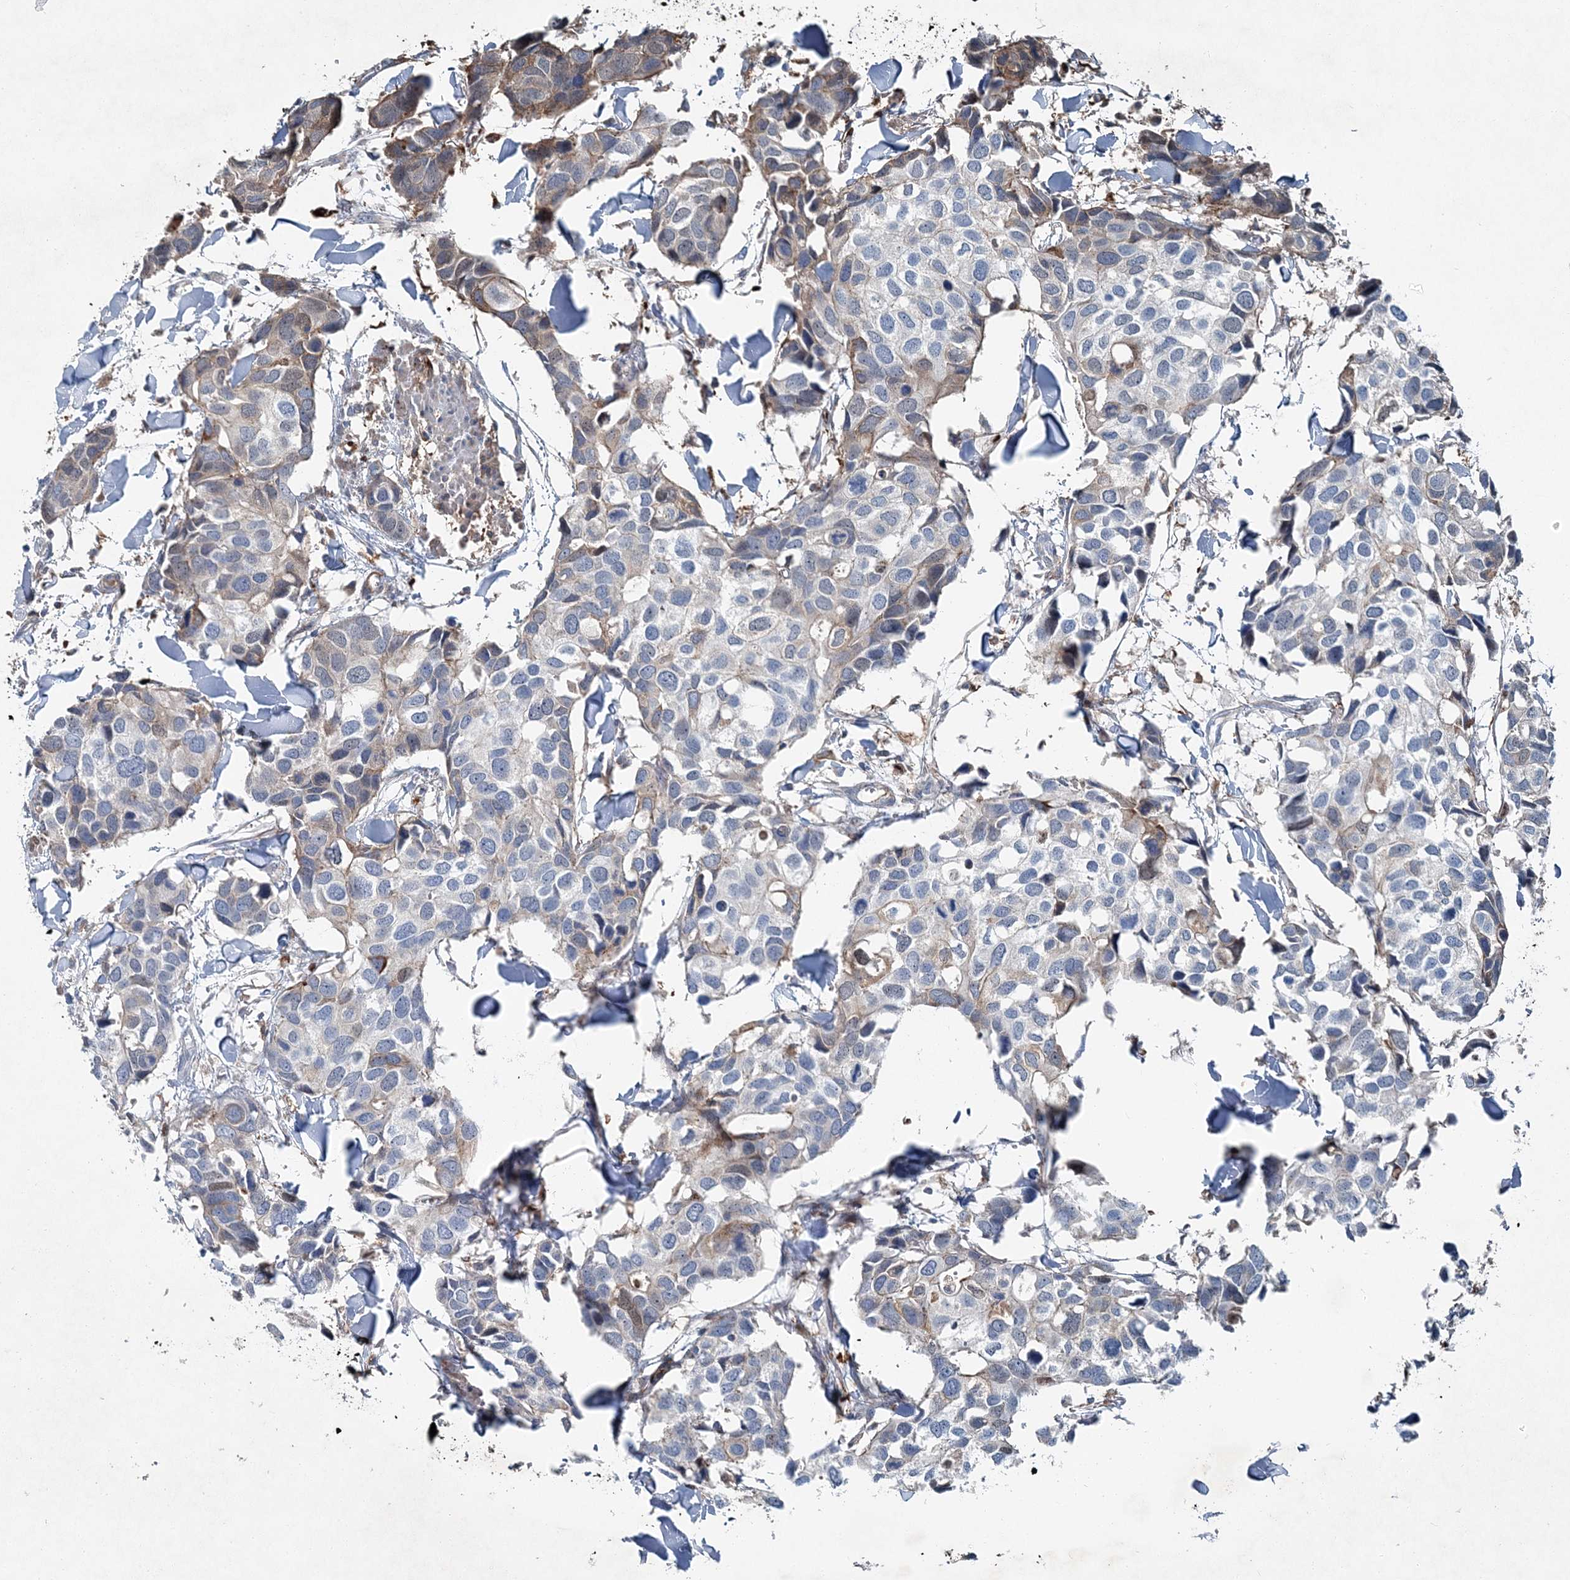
{"staining": {"intensity": "weak", "quantity": "<25%", "location": "cytoplasmic/membranous"}, "tissue": "breast cancer", "cell_type": "Tumor cells", "image_type": "cancer", "snomed": [{"axis": "morphology", "description": "Duct carcinoma"}, {"axis": "topography", "description": "Breast"}], "caption": "There is no significant staining in tumor cells of breast cancer.", "gene": "SPOPL", "patient": {"sex": "female", "age": 83}}